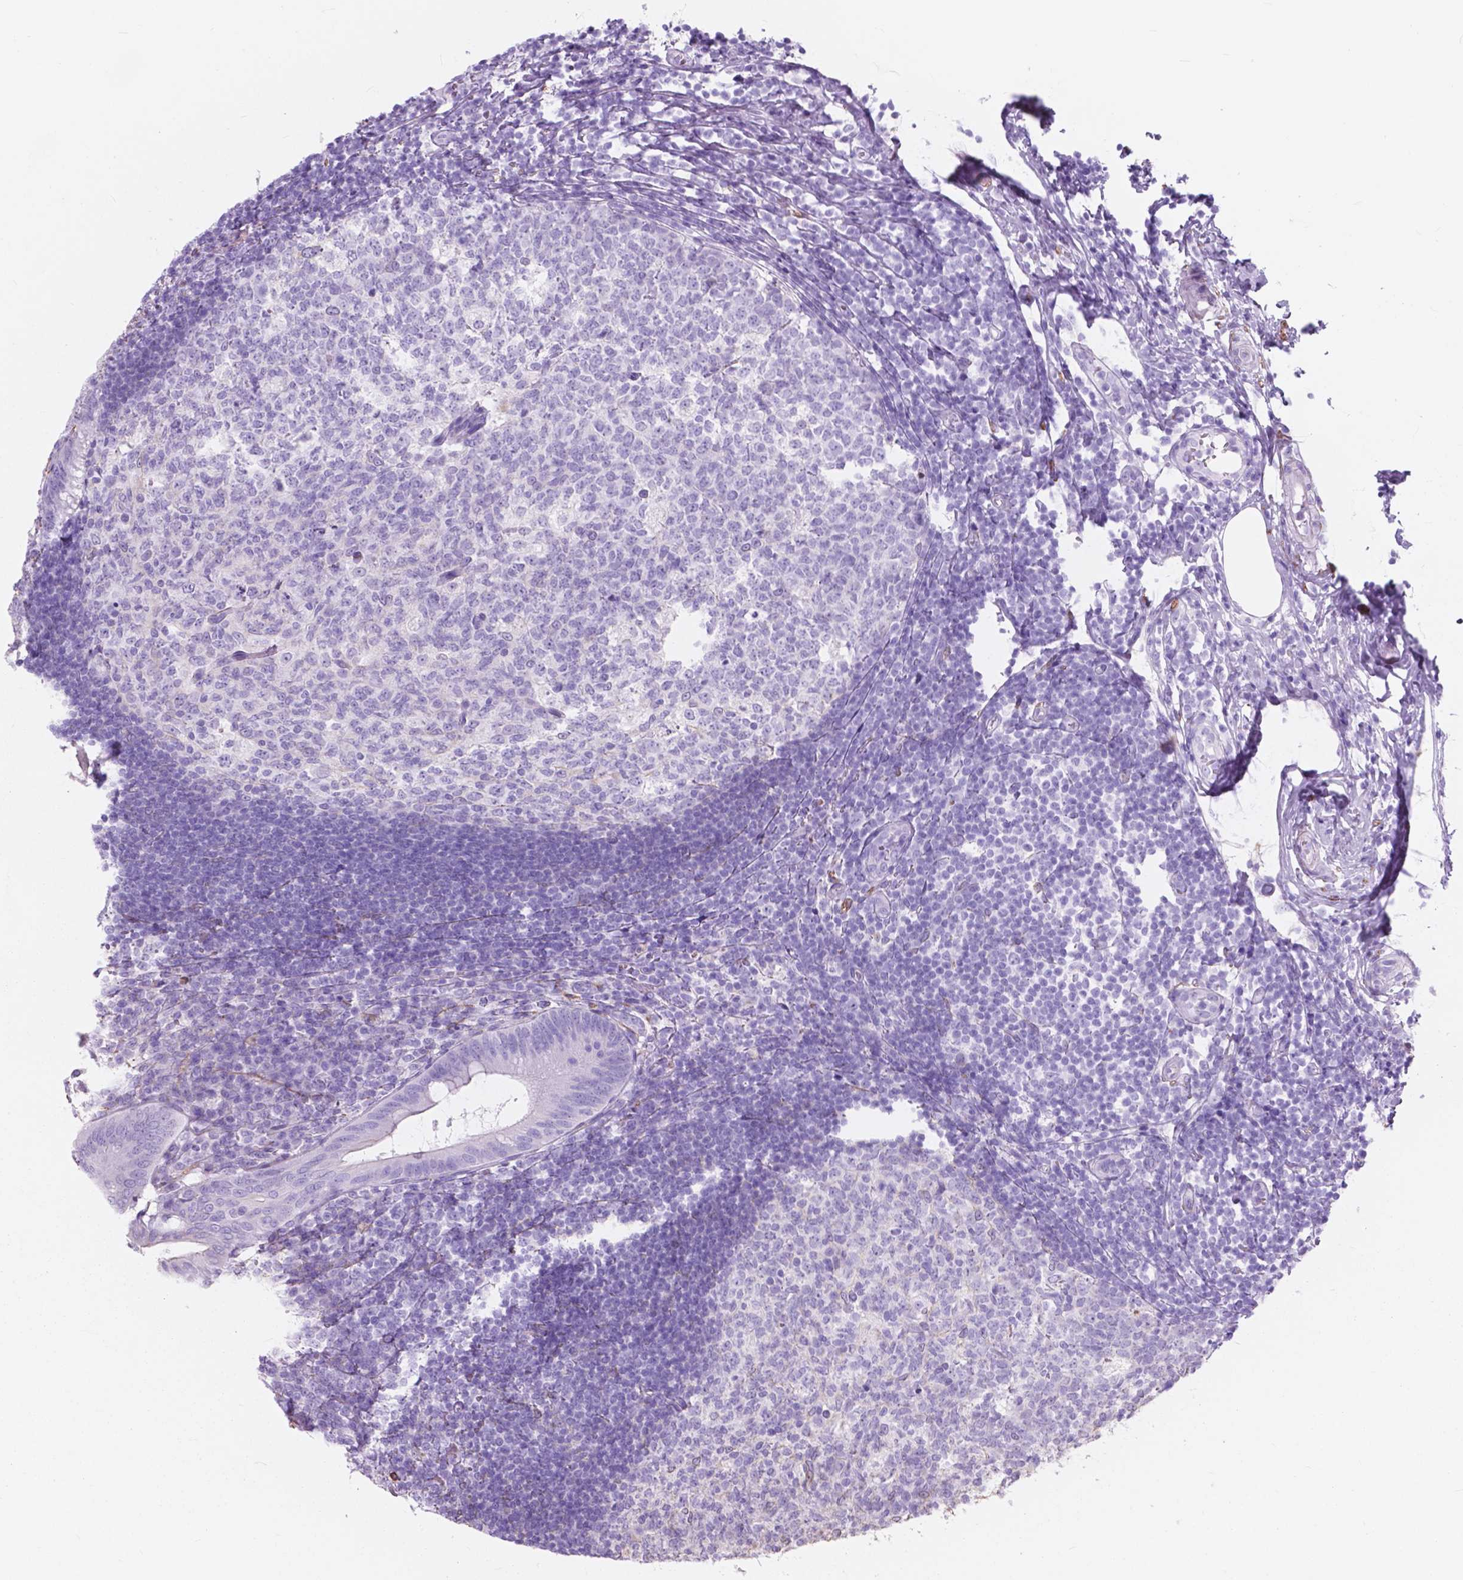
{"staining": {"intensity": "negative", "quantity": "none", "location": "none"}, "tissue": "appendix", "cell_type": "Glandular cells", "image_type": "normal", "snomed": [{"axis": "morphology", "description": "Normal tissue, NOS"}, {"axis": "morphology", "description": "Inflammation, NOS"}, {"axis": "topography", "description": "Appendix"}], "caption": "Glandular cells show no significant staining in normal appendix. (Immunohistochemistry (ihc), brightfield microscopy, high magnification).", "gene": "FXYD2", "patient": {"sex": "male", "age": 16}}